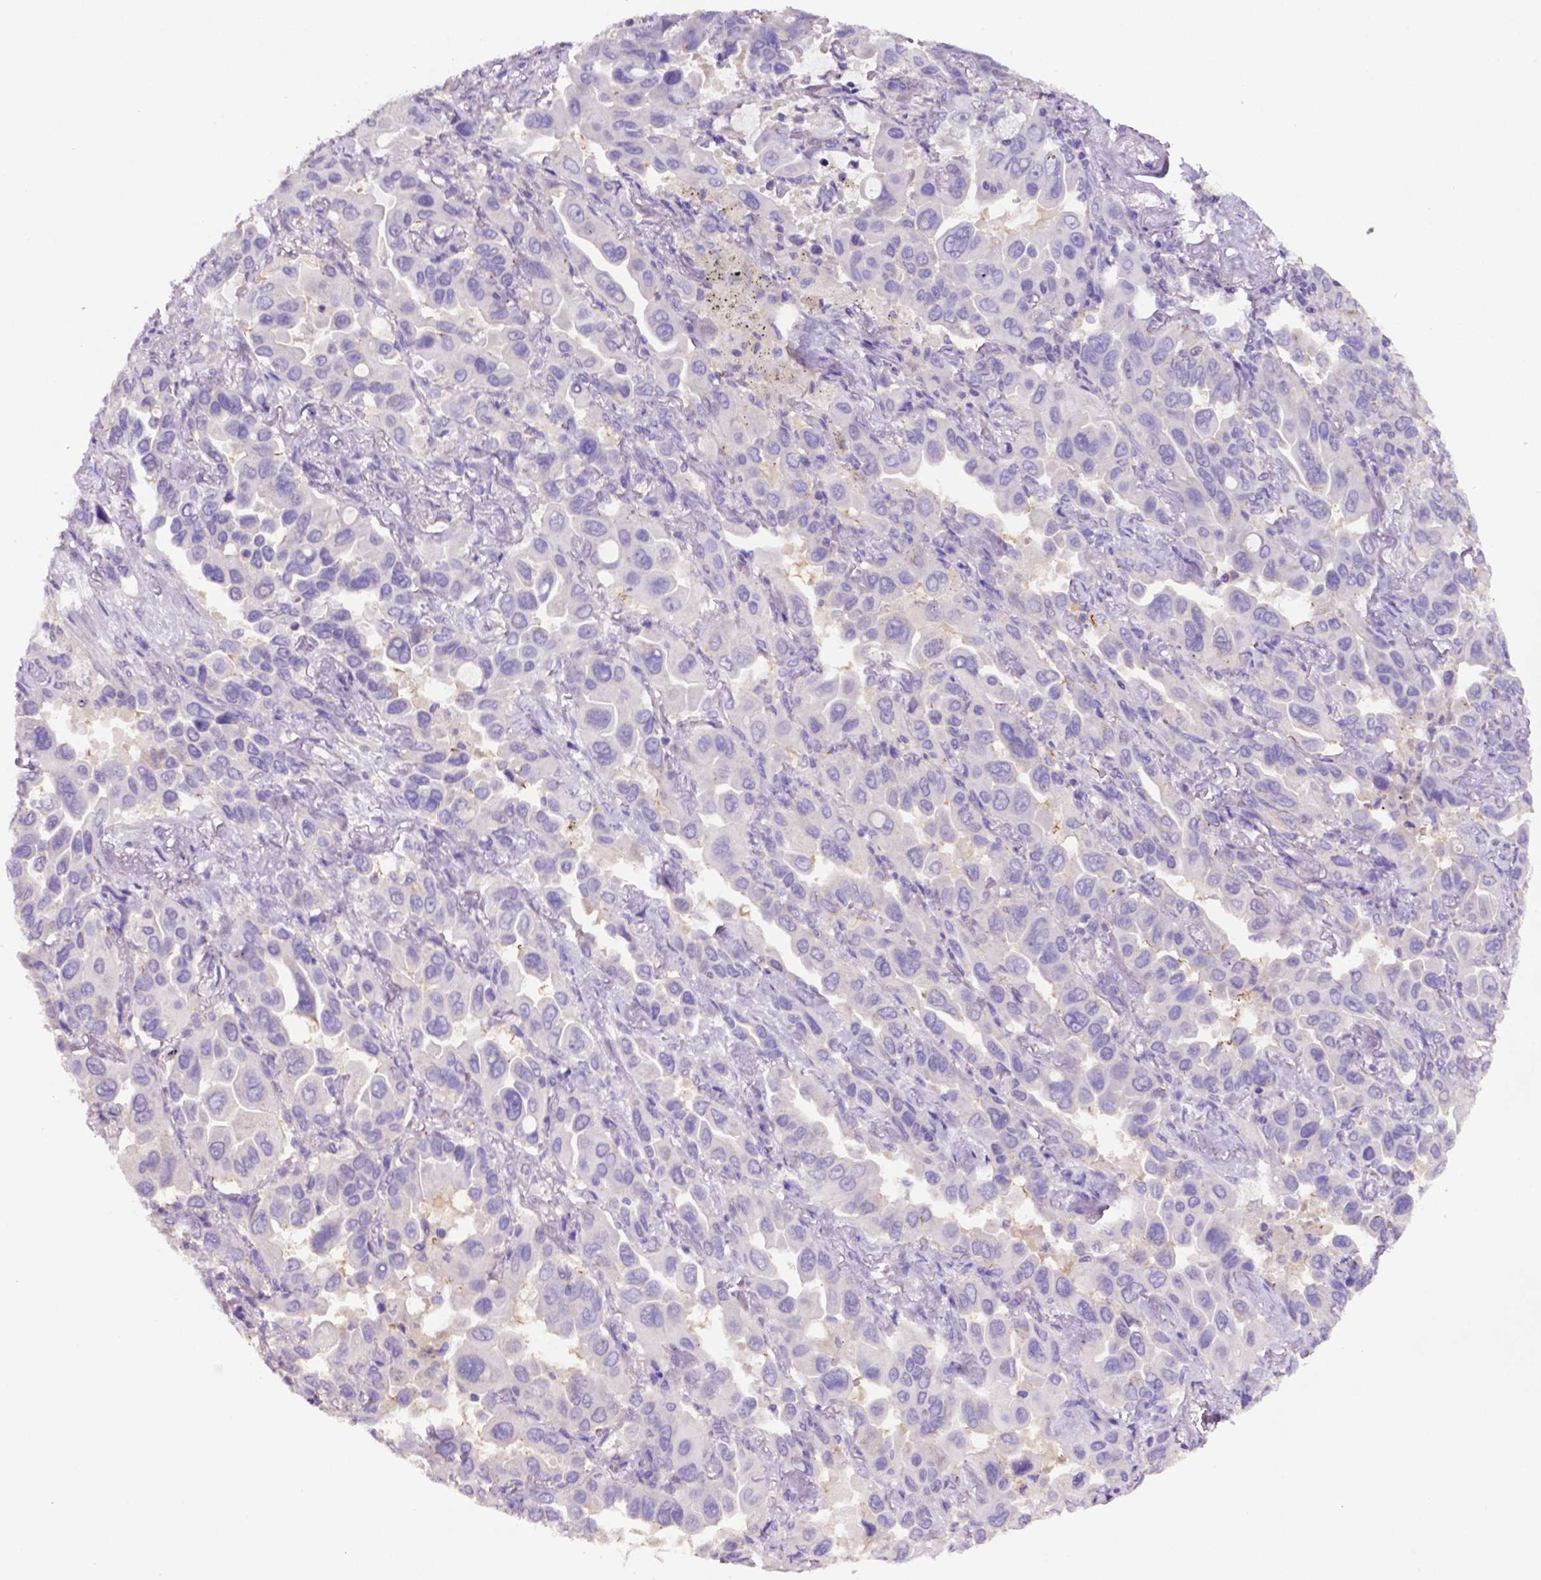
{"staining": {"intensity": "negative", "quantity": "none", "location": "none"}, "tissue": "lung cancer", "cell_type": "Tumor cells", "image_type": "cancer", "snomed": [{"axis": "morphology", "description": "Adenocarcinoma, NOS"}, {"axis": "topography", "description": "Lung"}], "caption": "Tumor cells show no significant protein staining in lung cancer. (DAB immunohistochemistry with hematoxylin counter stain).", "gene": "PRPS2", "patient": {"sex": "male", "age": 64}}